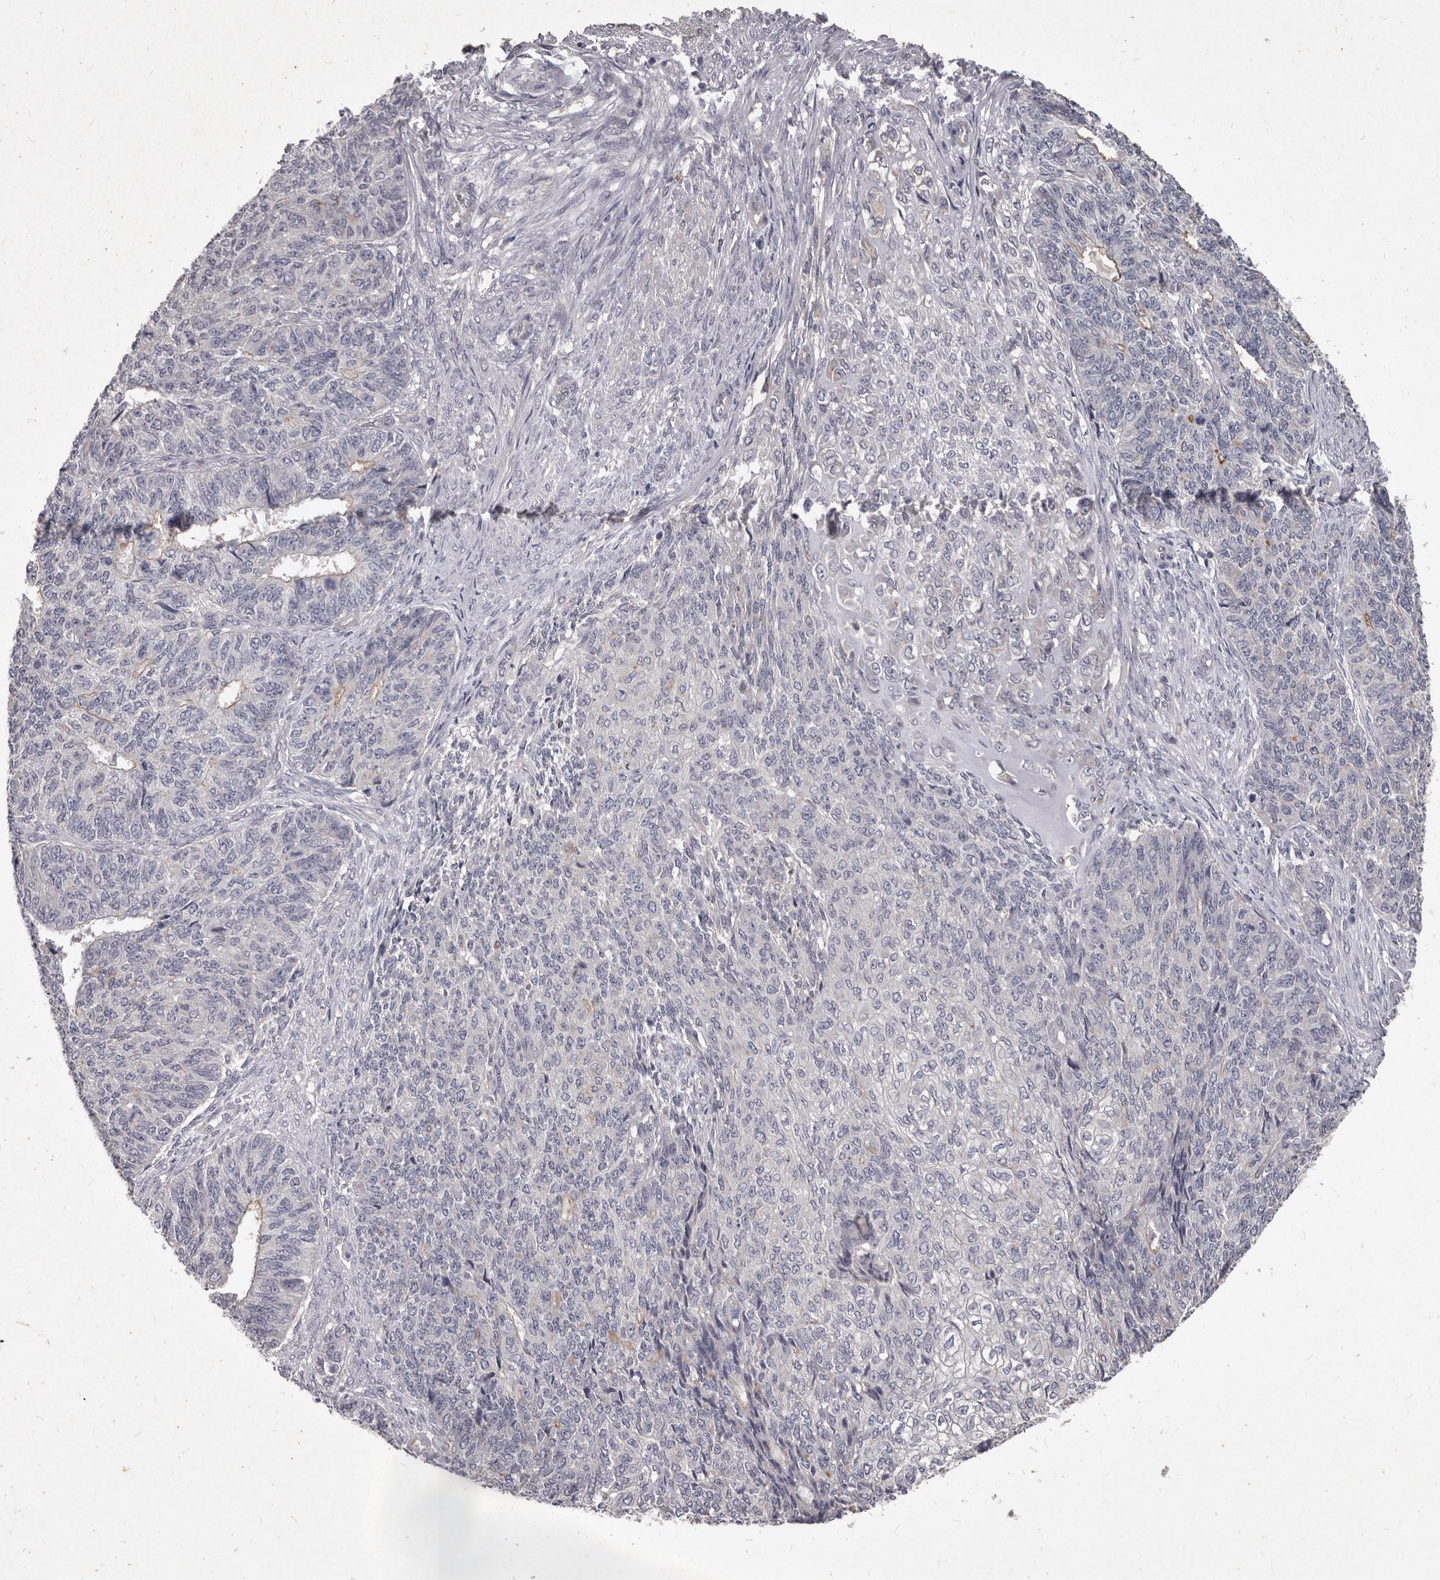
{"staining": {"intensity": "negative", "quantity": "none", "location": "none"}, "tissue": "endometrial cancer", "cell_type": "Tumor cells", "image_type": "cancer", "snomed": [{"axis": "morphology", "description": "Adenocarcinoma, NOS"}, {"axis": "topography", "description": "Endometrium"}], "caption": "This is a photomicrograph of IHC staining of endometrial cancer, which shows no staining in tumor cells. (DAB (3,3'-diaminobenzidine) immunohistochemistry with hematoxylin counter stain).", "gene": "GPRC5C", "patient": {"sex": "female", "age": 32}}